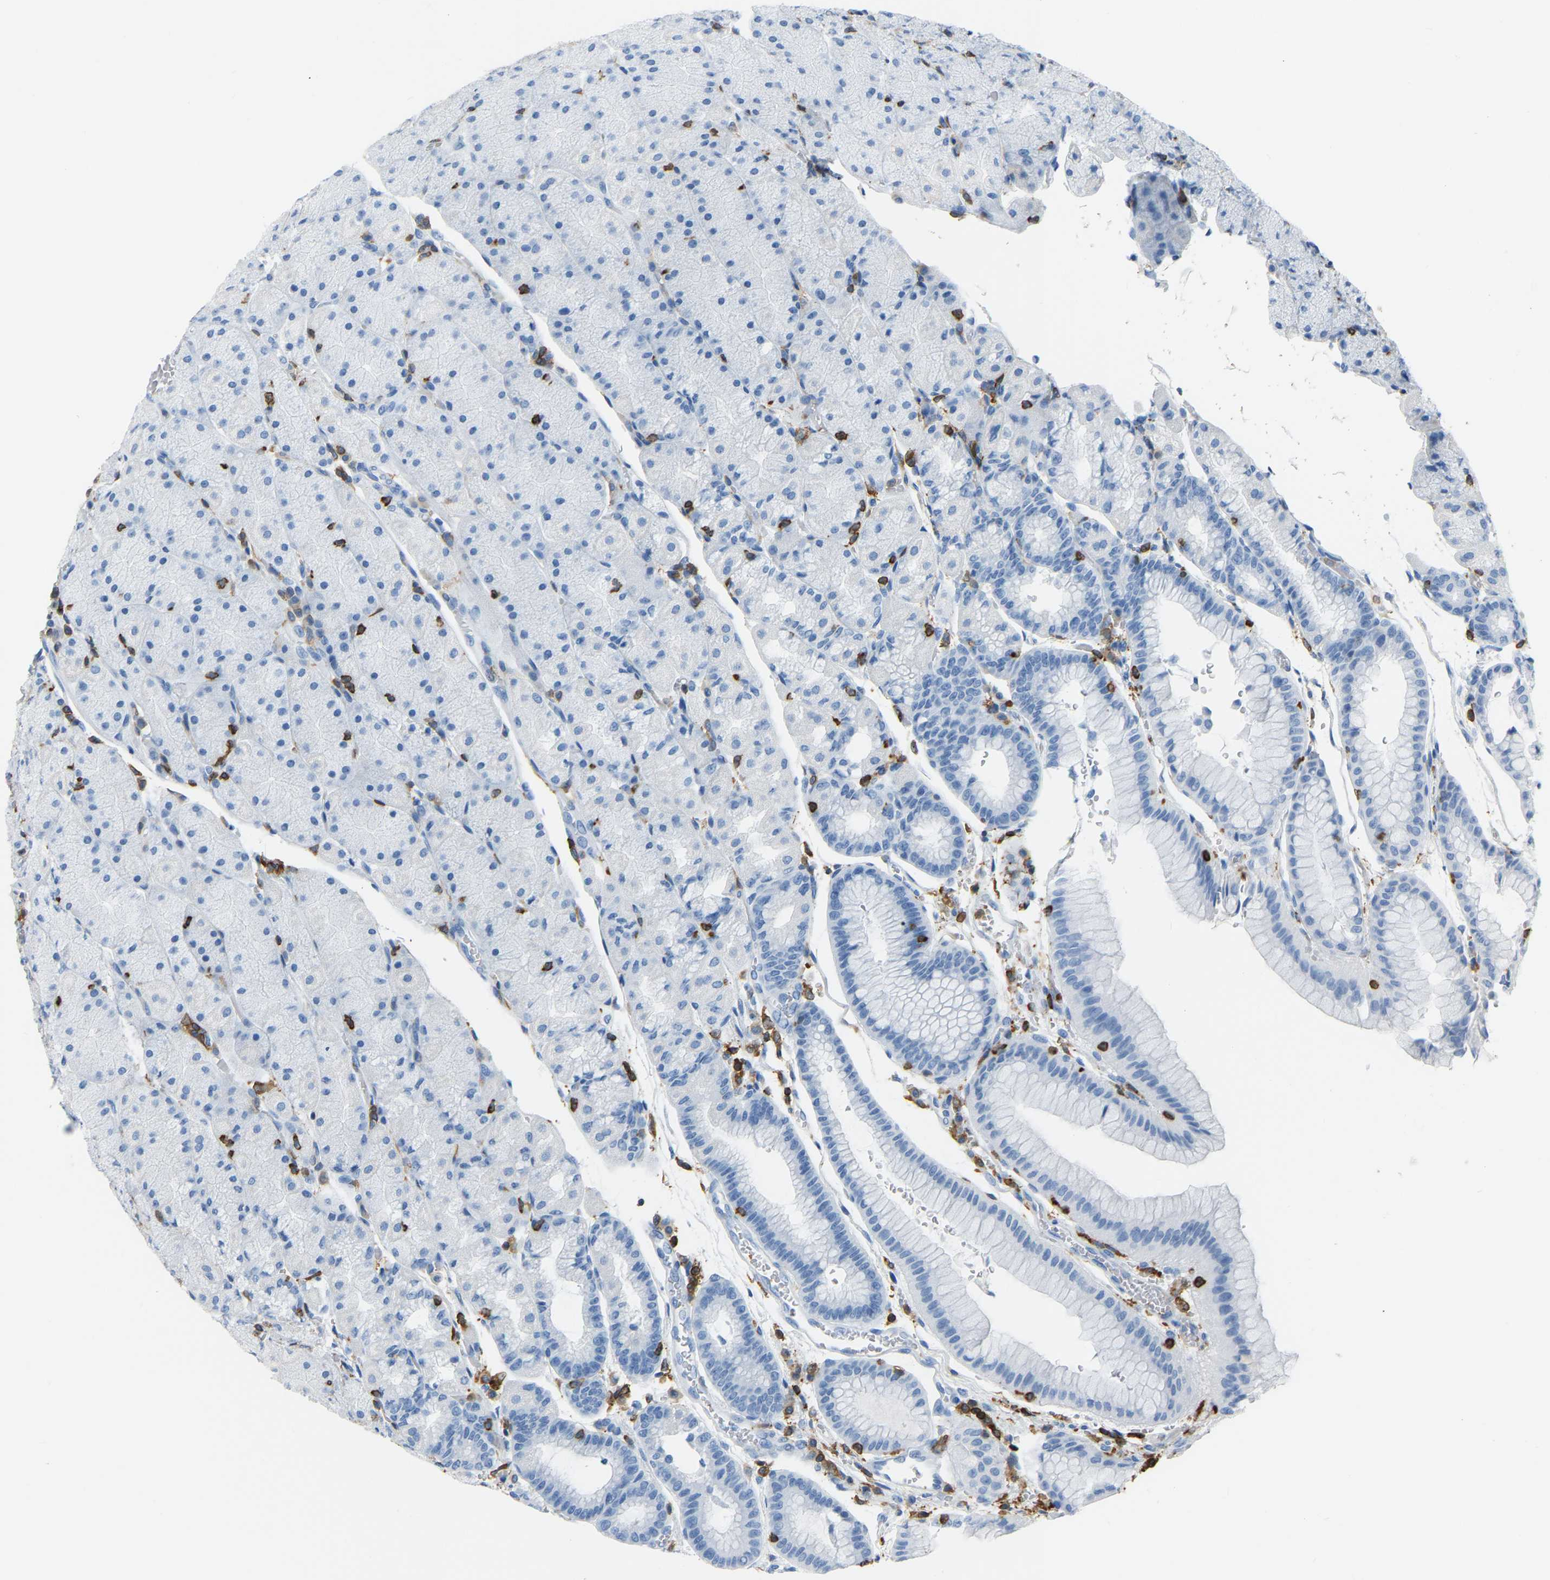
{"staining": {"intensity": "negative", "quantity": "none", "location": "none"}, "tissue": "stomach", "cell_type": "Glandular cells", "image_type": "normal", "snomed": [{"axis": "morphology", "description": "Normal tissue, NOS"}, {"axis": "morphology", "description": "Carcinoid, malignant, NOS"}, {"axis": "topography", "description": "Stomach, upper"}], "caption": "Immunohistochemistry of unremarkable stomach exhibits no expression in glandular cells. Brightfield microscopy of immunohistochemistry stained with DAB (3,3'-diaminobenzidine) (brown) and hematoxylin (blue), captured at high magnification.", "gene": "ARHGAP45", "patient": {"sex": "male", "age": 39}}